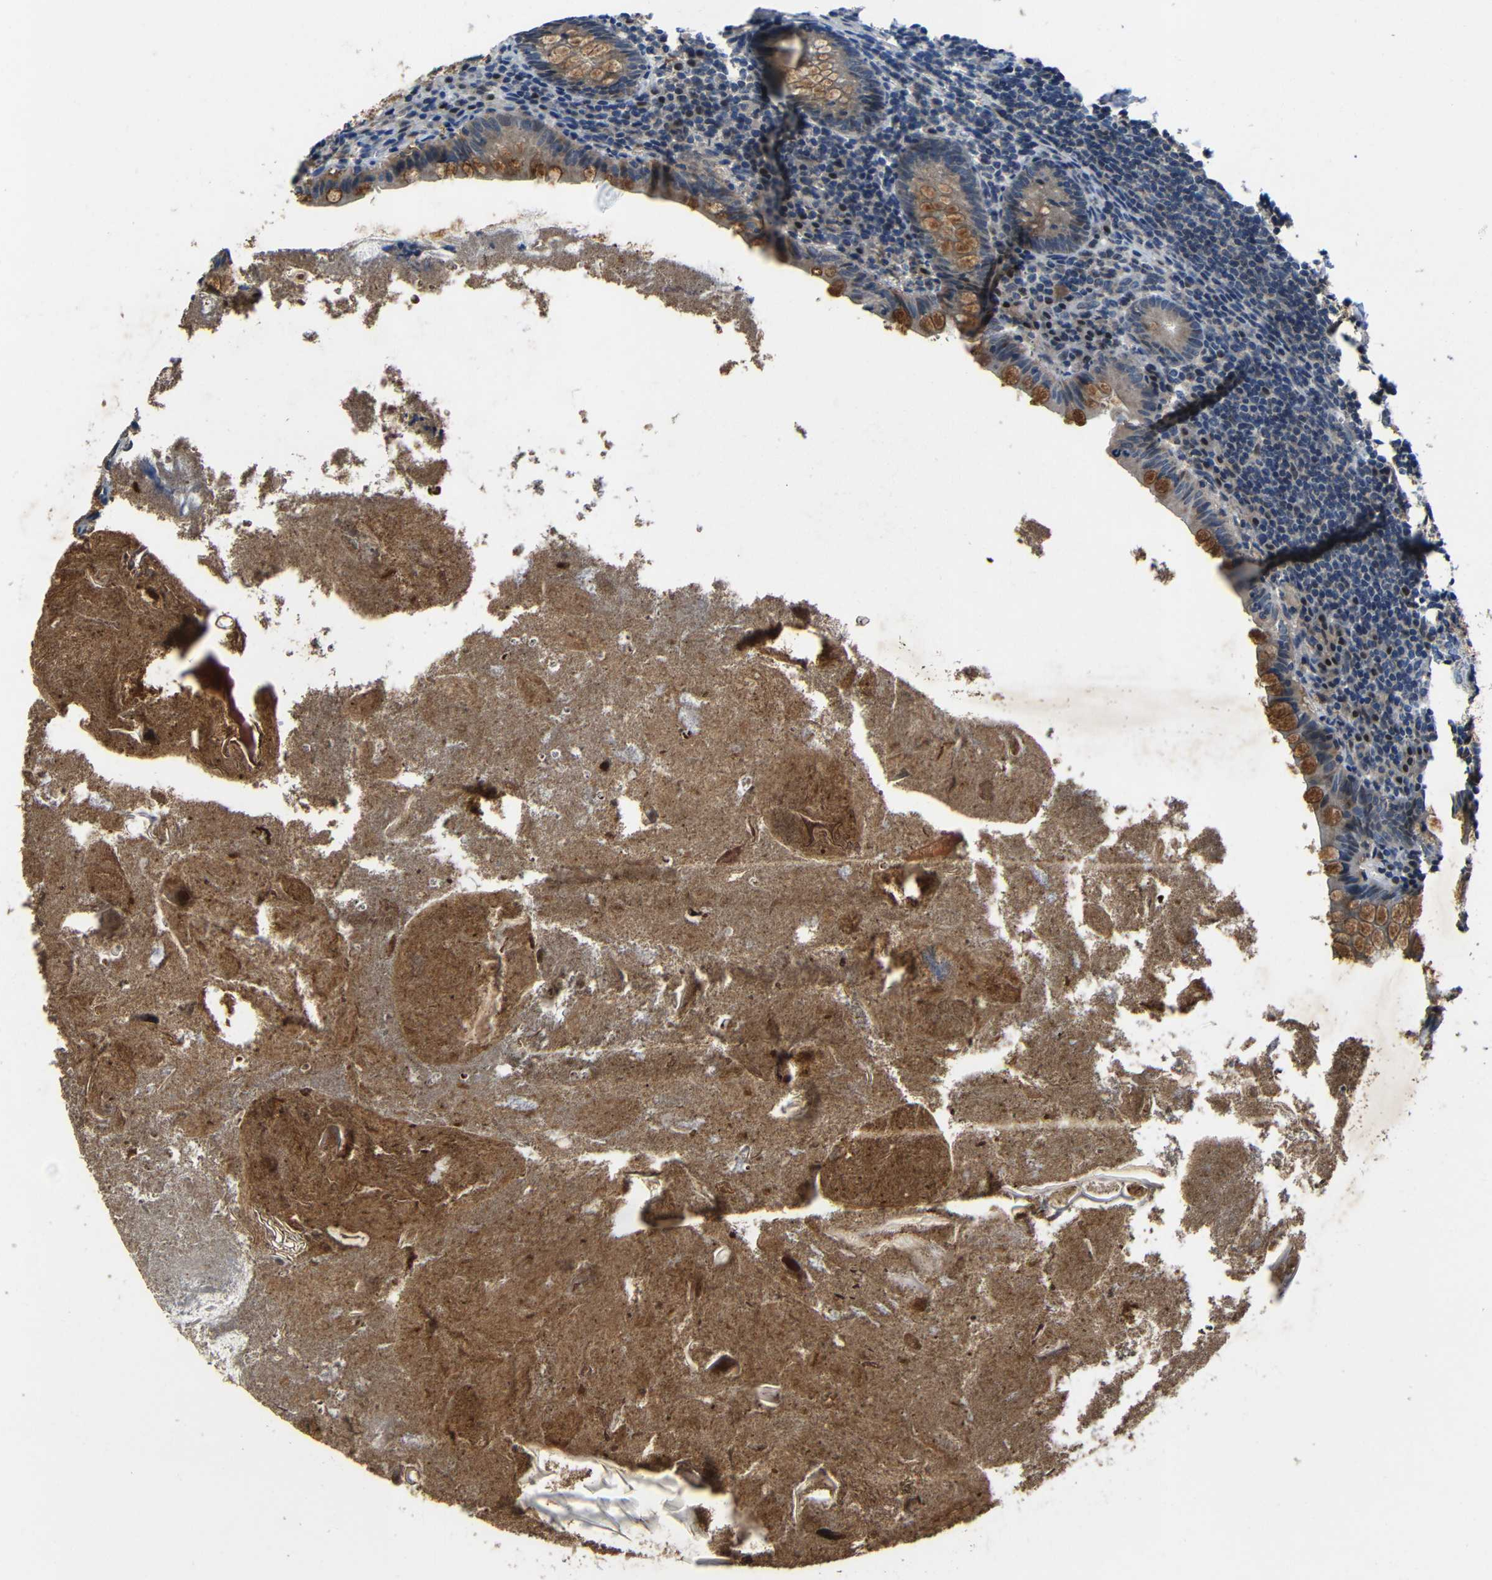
{"staining": {"intensity": "moderate", "quantity": ">75%", "location": "cytoplasmic/membranous"}, "tissue": "appendix", "cell_type": "Glandular cells", "image_type": "normal", "snomed": [{"axis": "morphology", "description": "Normal tissue, NOS"}, {"axis": "topography", "description": "Appendix"}], "caption": "High-magnification brightfield microscopy of unremarkable appendix stained with DAB (3,3'-diaminobenzidine) (brown) and counterstained with hematoxylin (blue). glandular cells exhibit moderate cytoplasmic/membranous expression is identified in approximately>75% of cells.", "gene": "C6orf89", "patient": {"sex": "male", "age": 52}}